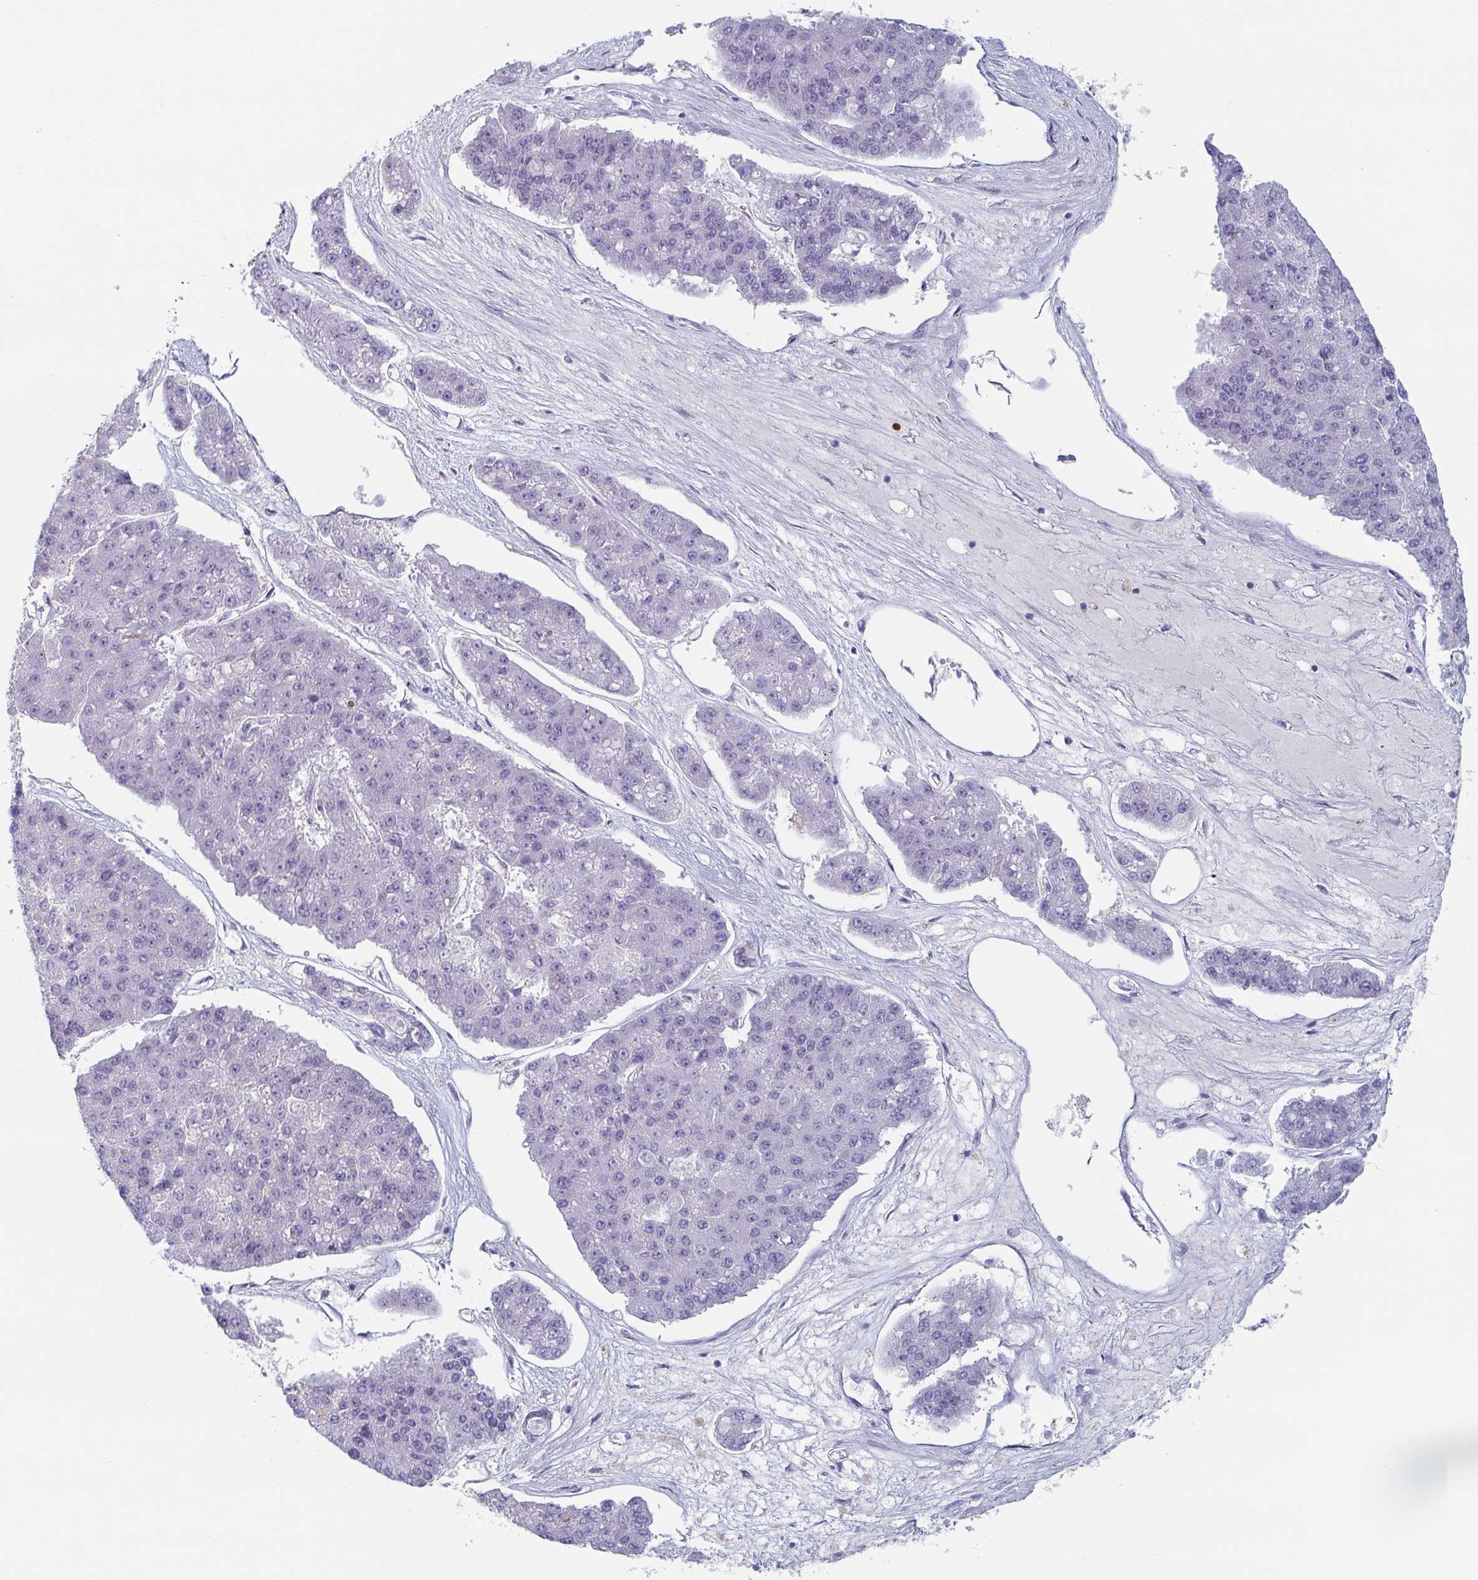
{"staining": {"intensity": "negative", "quantity": "none", "location": "none"}, "tissue": "pancreatic cancer", "cell_type": "Tumor cells", "image_type": "cancer", "snomed": [{"axis": "morphology", "description": "Adenocarcinoma, NOS"}, {"axis": "topography", "description": "Pancreas"}], "caption": "A high-resolution histopathology image shows IHC staining of pancreatic adenocarcinoma, which reveals no significant positivity in tumor cells.", "gene": "NT5C3B", "patient": {"sex": "male", "age": 50}}